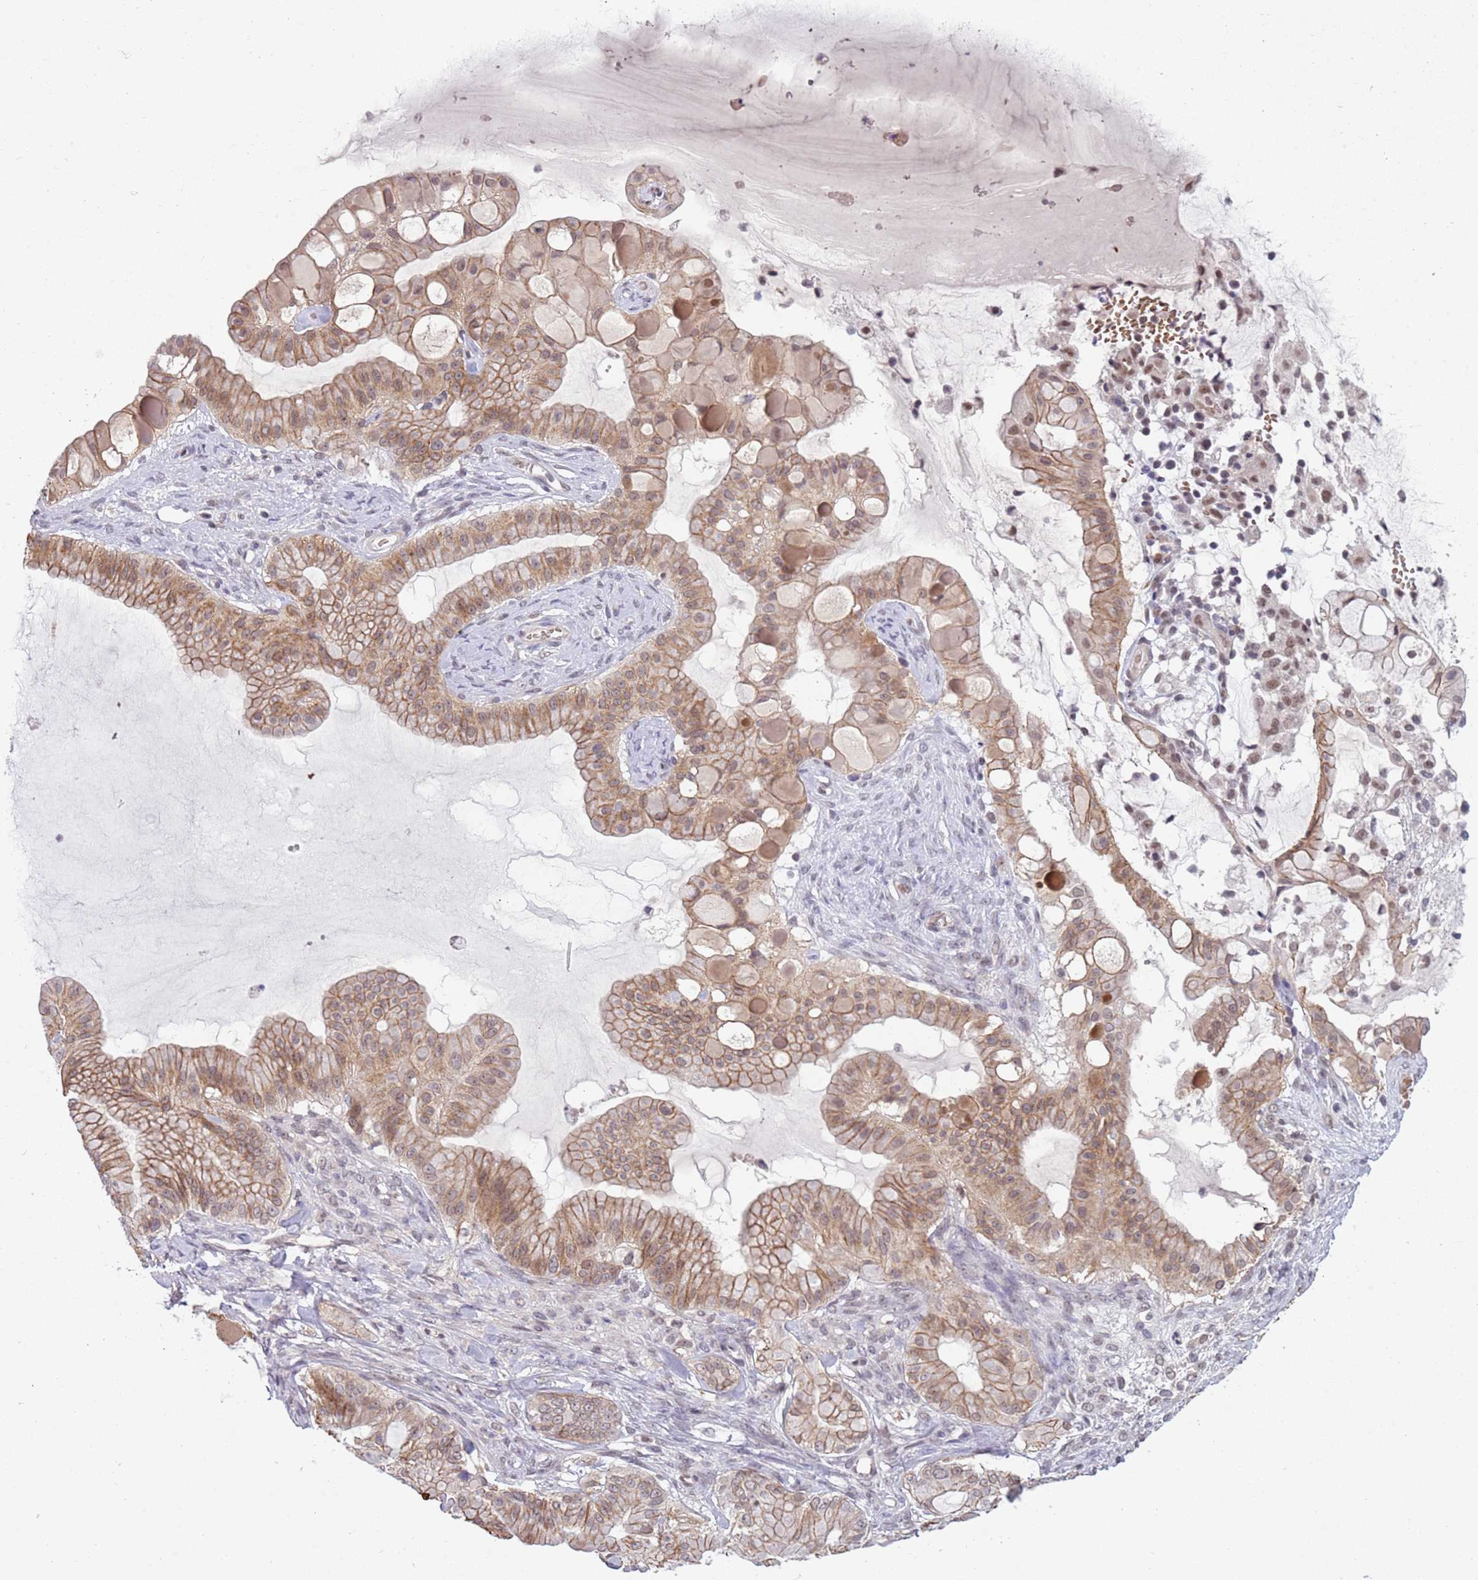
{"staining": {"intensity": "moderate", "quantity": ">75%", "location": "cytoplasmic/membranous"}, "tissue": "ovarian cancer", "cell_type": "Tumor cells", "image_type": "cancer", "snomed": [{"axis": "morphology", "description": "Cystadenocarcinoma, mucinous, NOS"}, {"axis": "topography", "description": "Ovary"}], "caption": "Immunohistochemistry (IHC) of ovarian cancer (mucinous cystadenocarcinoma) displays medium levels of moderate cytoplasmic/membranous positivity in approximately >75% of tumor cells. (DAB (3,3'-diaminobenzidine) IHC, brown staining for protein, blue staining for nuclei).", "gene": "TM2D1", "patient": {"sex": "female", "age": 61}}